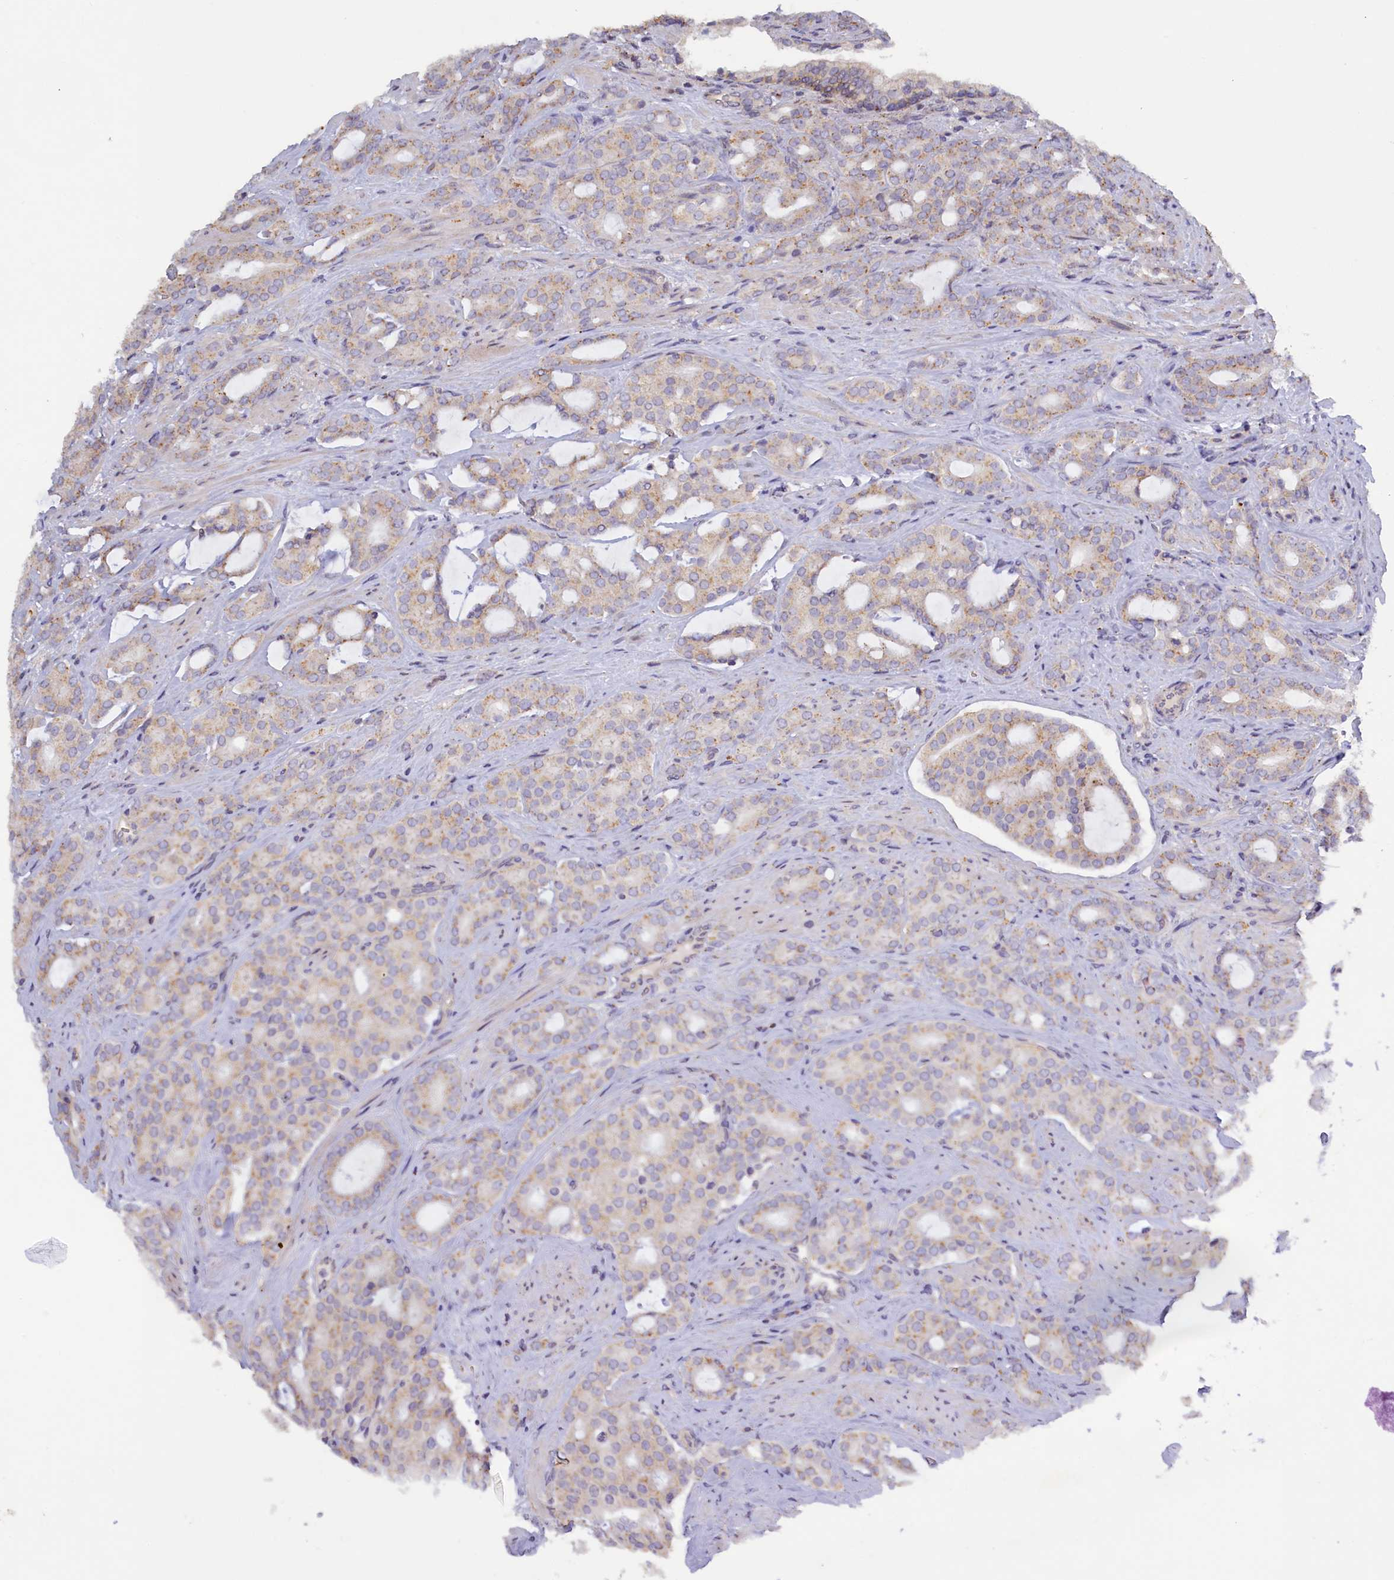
{"staining": {"intensity": "weak", "quantity": "25%-75%", "location": "cytoplasmic/membranous"}, "tissue": "prostate cancer", "cell_type": "Tumor cells", "image_type": "cancer", "snomed": [{"axis": "morphology", "description": "Adenocarcinoma, High grade"}, {"axis": "topography", "description": "Prostate"}], "caption": "This photomicrograph shows IHC staining of prostate cancer (adenocarcinoma (high-grade)), with low weak cytoplasmic/membranous staining in approximately 25%-75% of tumor cells.", "gene": "HYKK", "patient": {"sex": "male", "age": 63}}